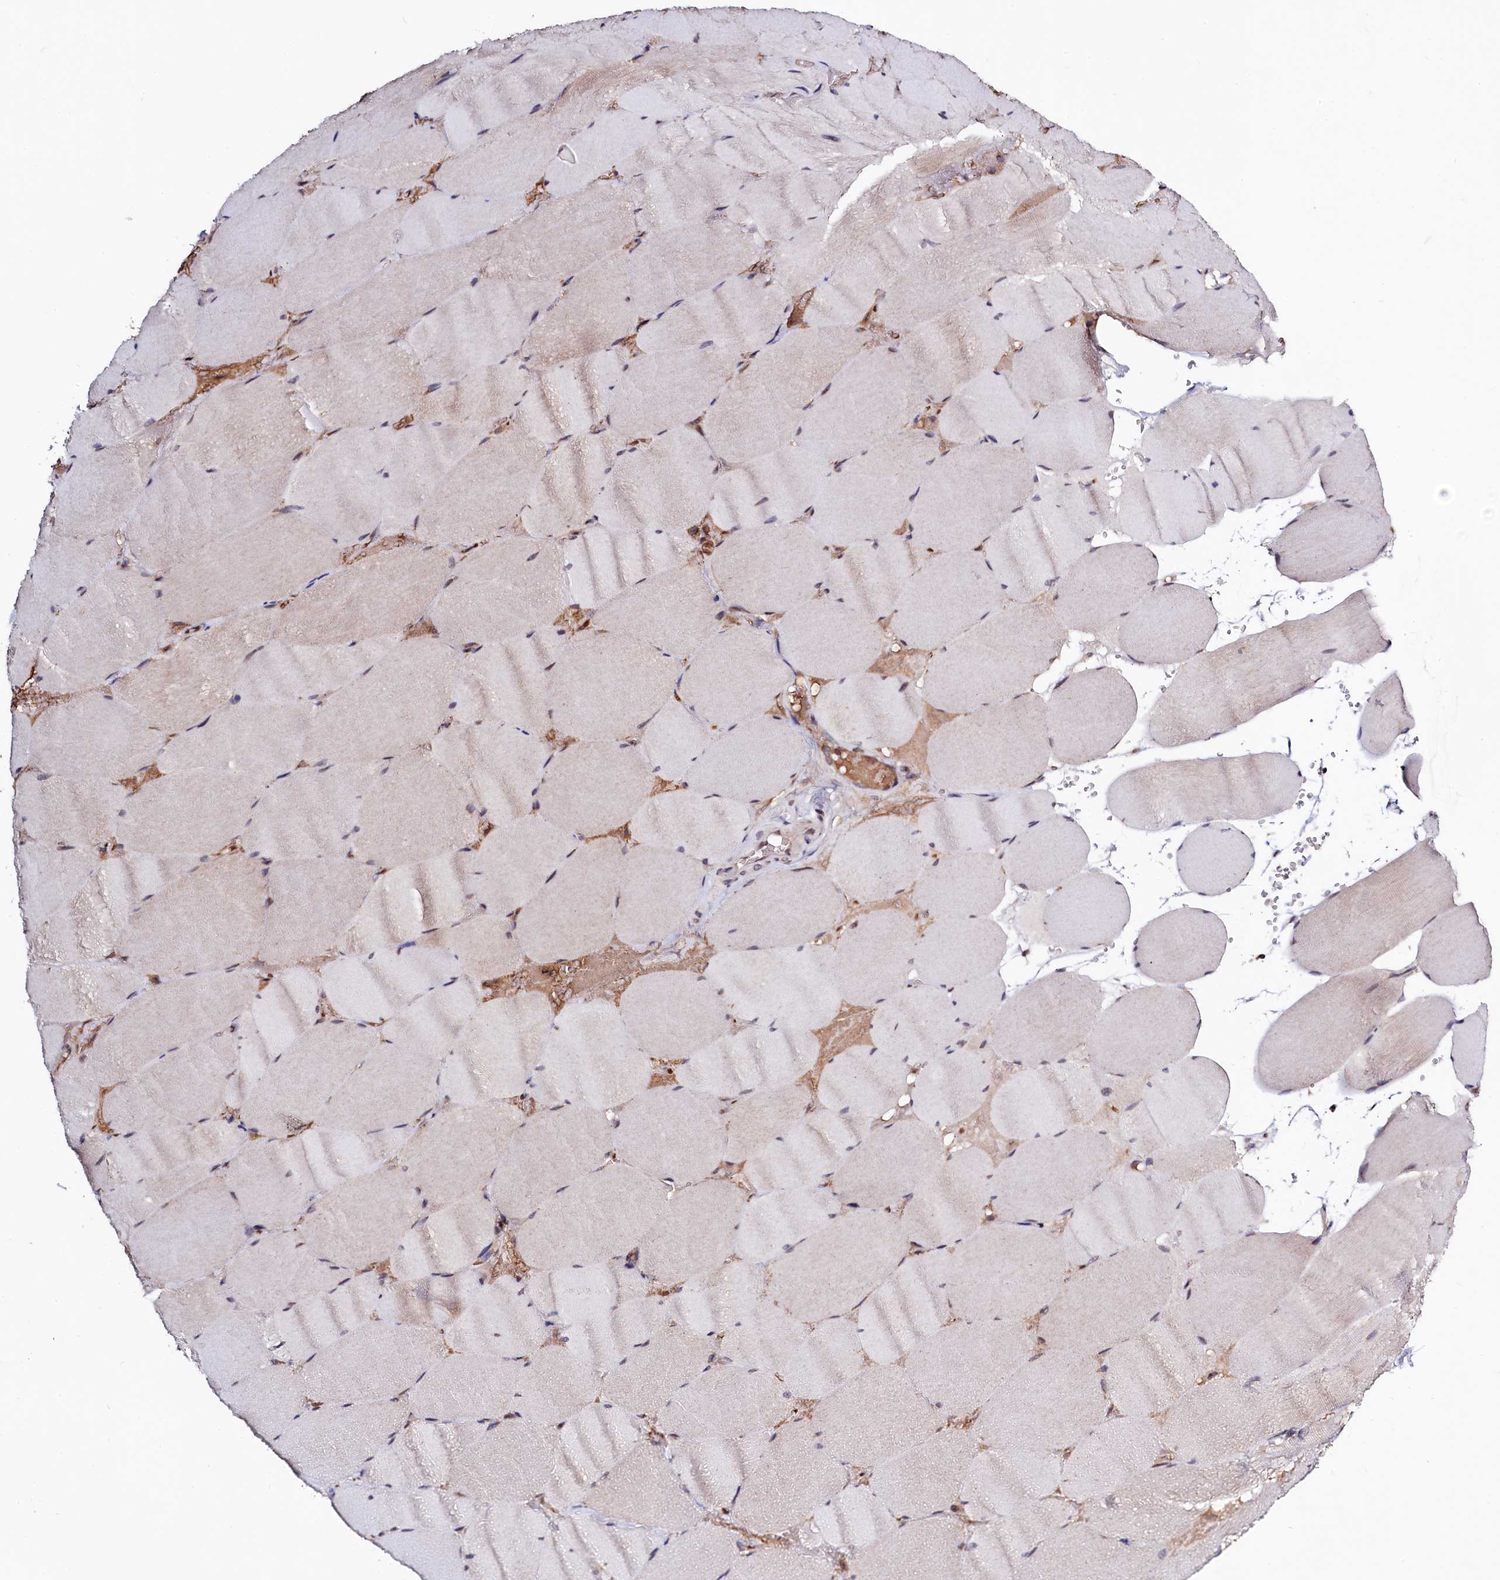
{"staining": {"intensity": "moderate", "quantity": "<25%", "location": "cytoplasmic/membranous"}, "tissue": "skeletal muscle", "cell_type": "Myocytes", "image_type": "normal", "snomed": [{"axis": "morphology", "description": "Normal tissue, NOS"}, {"axis": "topography", "description": "Skeletal muscle"}, {"axis": "topography", "description": "Head-Neck"}], "caption": "Immunohistochemical staining of benign human skeletal muscle shows <25% levels of moderate cytoplasmic/membranous protein positivity in approximately <25% of myocytes.", "gene": "SEC24C", "patient": {"sex": "male", "age": 66}}